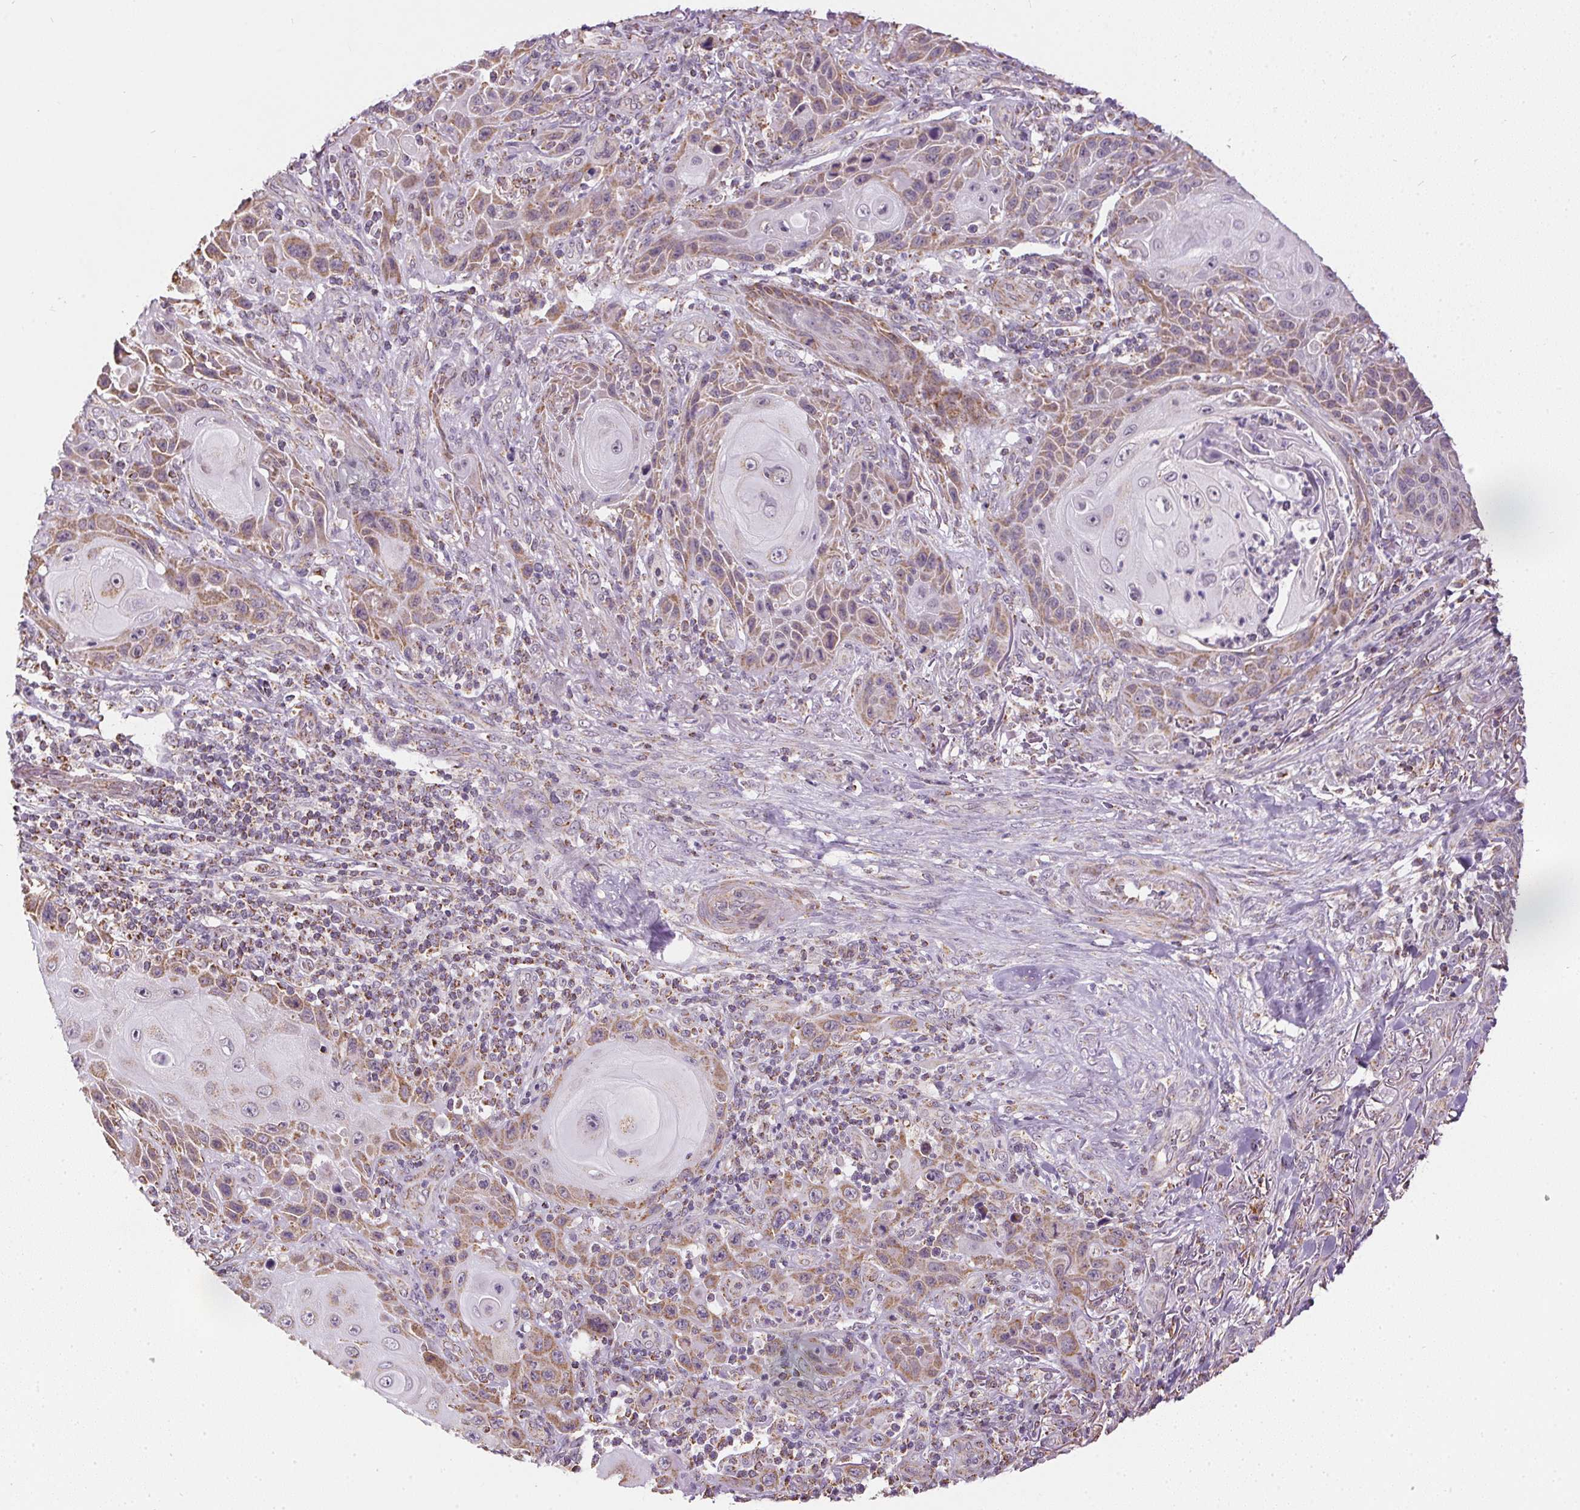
{"staining": {"intensity": "moderate", "quantity": ">75%", "location": "cytoplasmic/membranous"}, "tissue": "skin cancer", "cell_type": "Tumor cells", "image_type": "cancer", "snomed": [{"axis": "morphology", "description": "Squamous cell carcinoma, NOS"}, {"axis": "topography", "description": "Skin"}], "caption": "This photomicrograph reveals skin cancer (squamous cell carcinoma) stained with immunohistochemistry (IHC) to label a protein in brown. The cytoplasmic/membranous of tumor cells show moderate positivity for the protein. Nuclei are counter-stained blue.", "gene": "MAPK11", "patient": {"sex": "female", "age": 94}}